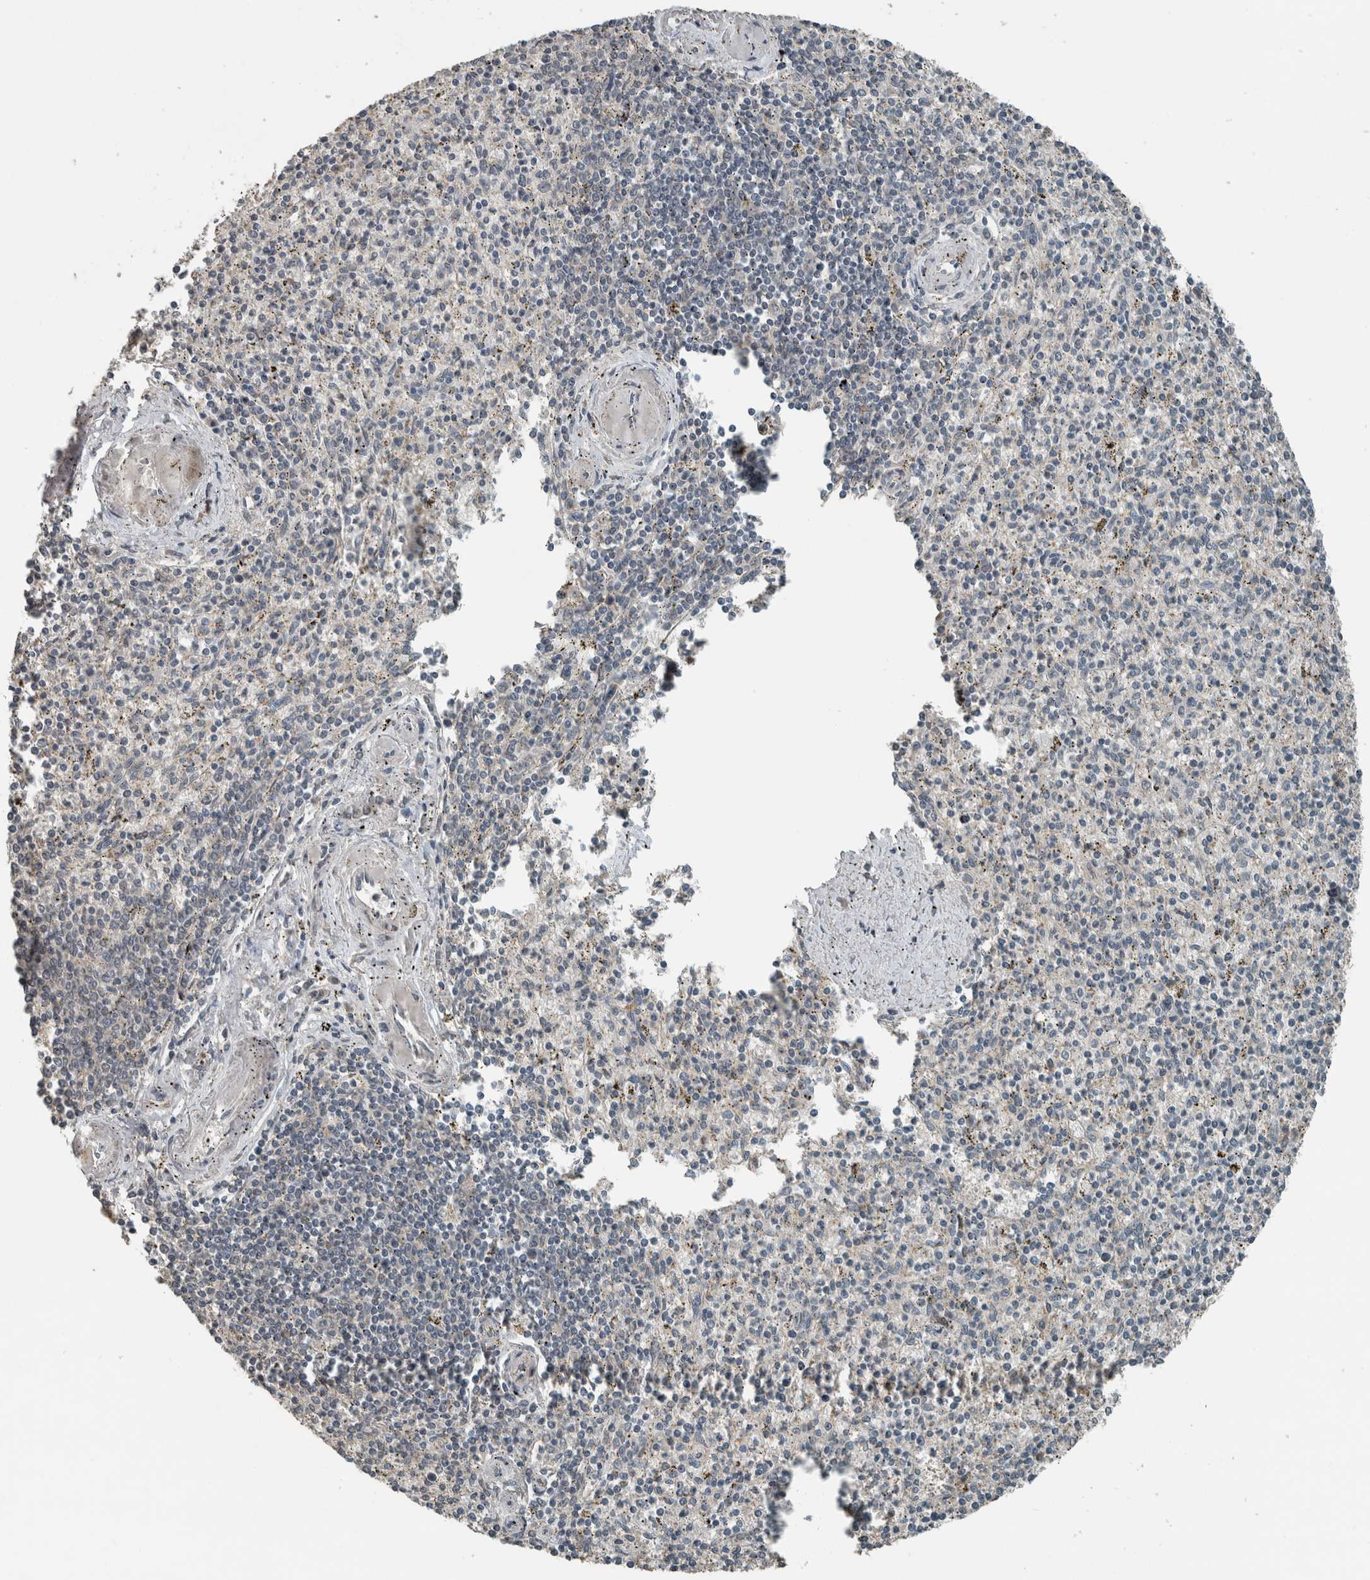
{"staining": {"intensity": "weak", "quantity": "<25%", "location": "nuclear"}, "tissue": "spleen", "cell_type": "Cells in red pulp", "image_type": "normal", "snomed": [{"axis": "morphology", "description": "Normal tissue, NOS"}, {"axis": "topography", "description": "Spleen"}], "caption": "Immunohistochemistry photomicrograph of benign spleen stained for a protein (brown), which exhibits no staining in cells in red pulp. (DAB (3,3'-diaminobenzidine) IHC, high magnification).", "gene": "ZNF24", "patient": {"sex": "male", "age": 72}}